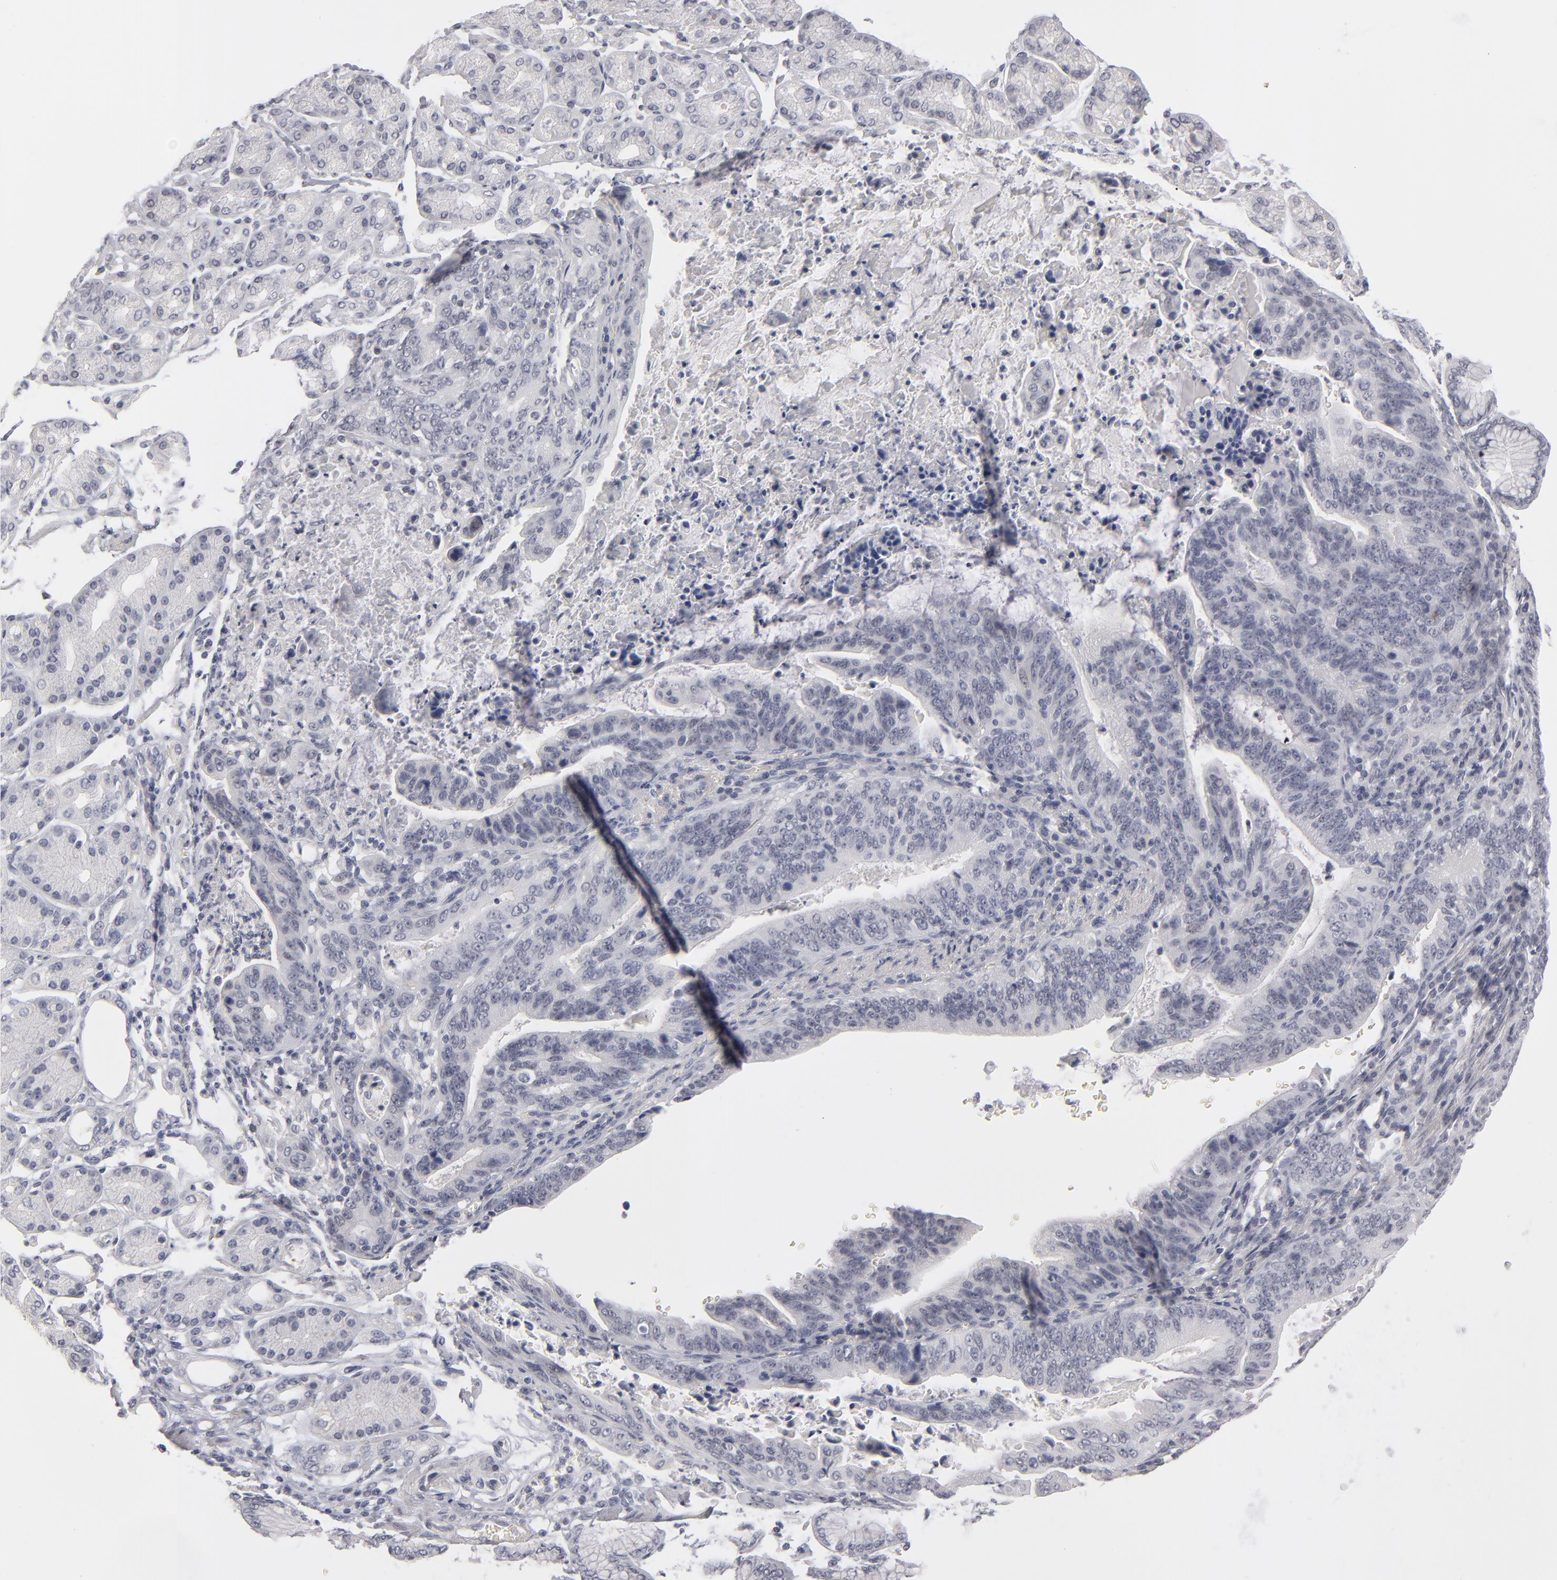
{"staining": {"intensity": "negative", "quantity": "none", "location": "none"}, "tissue": "stomach cancer", "cell_type": "Tumor cells", "image_type": "cancer", "snomed": [{"axis": "morphology", "description": "Adenocarcinoma, NOS"}, {"axis": "topography", "description": "Stomach, upper"}], "caption": "Immunohistochemistry (IHC) photomicrograph of neoplastic tissue: stomach cancer stained with DAB (3,3'-diaminobenzidine) shows no significant protein positivity in tumor cells.", "gene": "KIAA1210", "patient": {"sex": "female", "age": 50}}